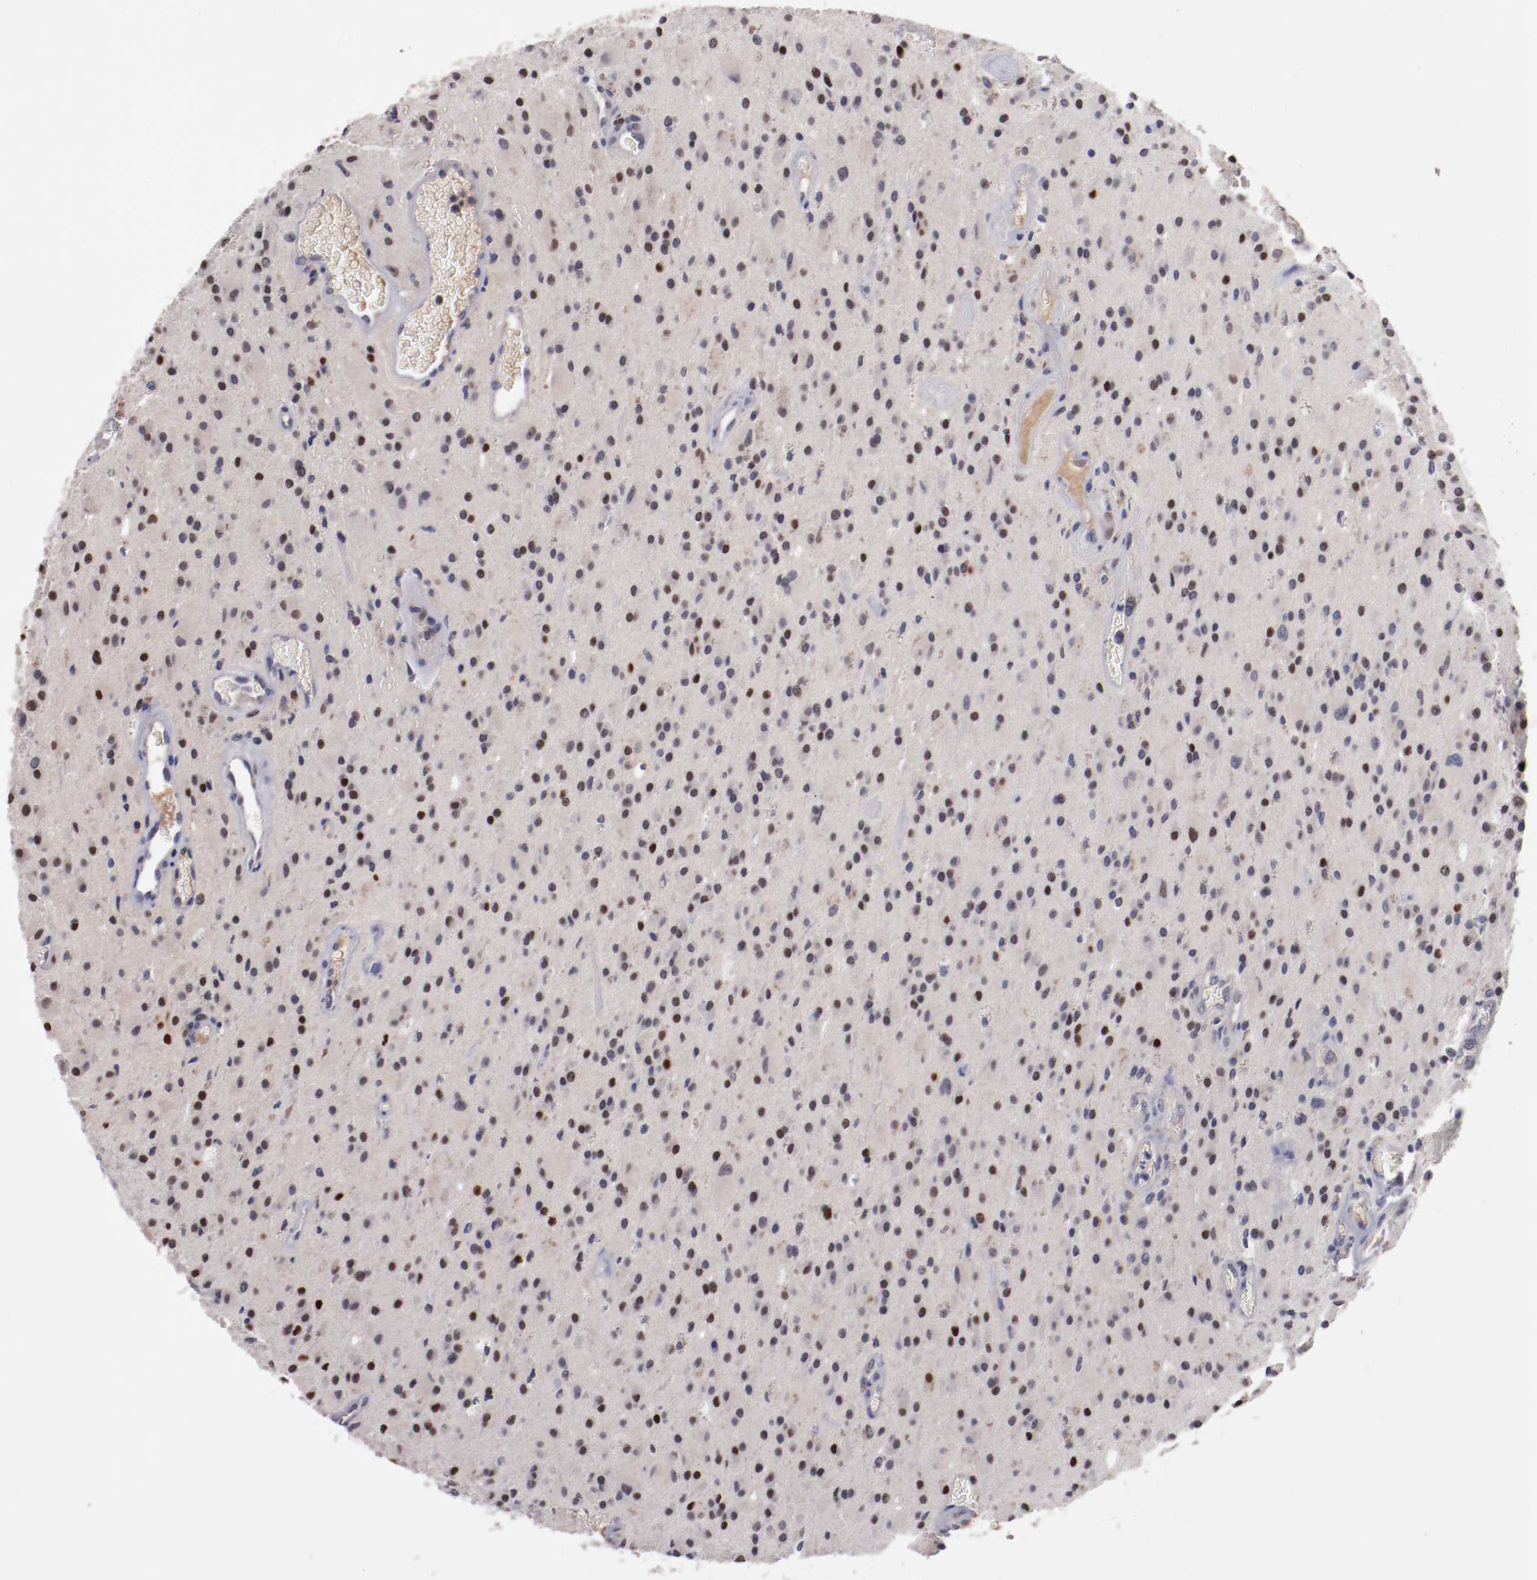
{"staining": {"intensity": "moderate", "quantity": "25%-75%", "location": "nuclear"}, "tissue": "glioma", "cell_type": "Tumor cells", "image_type": "cancer", "snomed": [{"axis": "morphology", "description": "Glioma, malignant, Low grade"}, {"axis": "topography", "description": "Brain"}], "caption": "Tumor cells reveal medium levels of moderate nuclear expression in about 25%-75% of cells in glioma.", "gene": "FAM81A", "patient": {"sex": "male", "age": 58}}